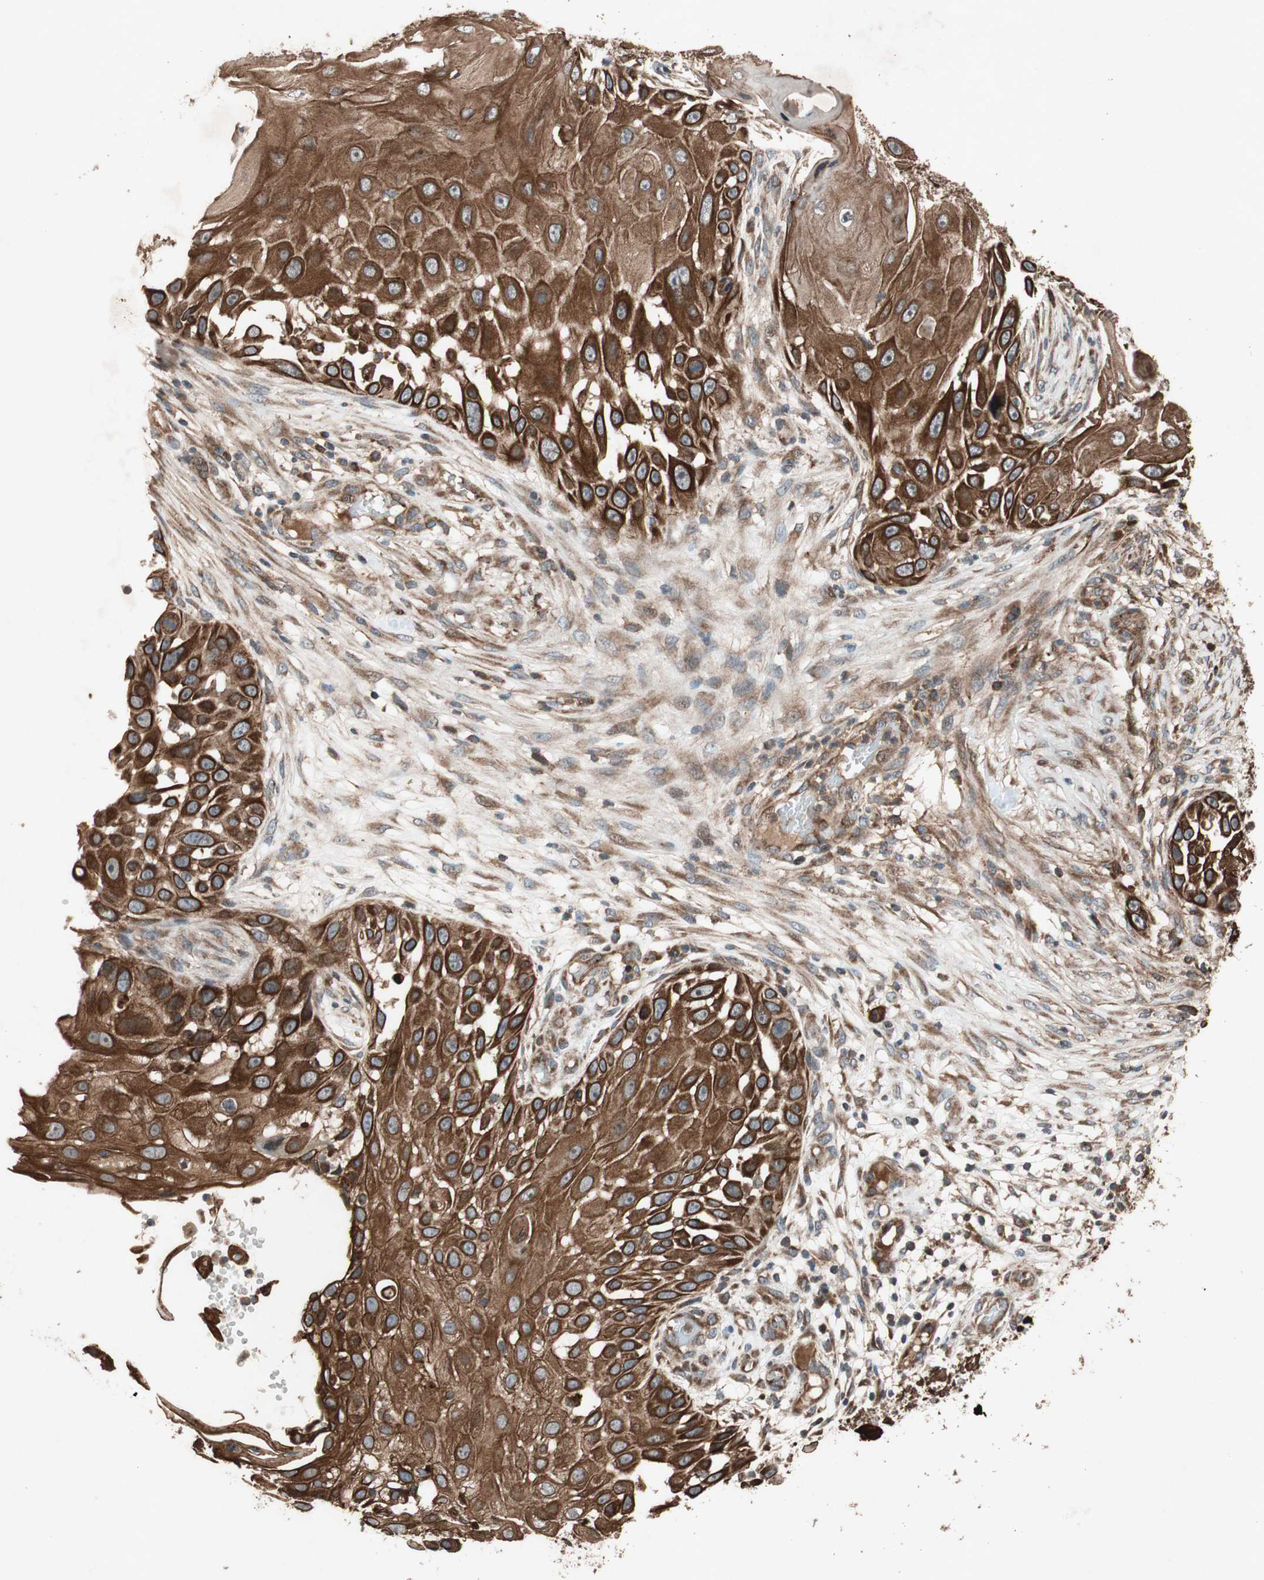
{"staining": {"intensity": "strong", "quantity": ">75%", "location": "cytoplasmic/membranous"}, "tissue": "skin cancer", "cell_type": "Tumor cells", "image_type": "cancer", "snomed": [{"axis": "morphology", "description": "Squamous cell carcinoma, NOS"}, {"axis": "topography", "description": "Skin"}], "caption": "DAB (3,3'-diaminobenzidine) immunohistochemical staining of skin cancer shows strong cytoplasmic/membranous protein expression in approximately >75% of tumor cells. (DAB IHC with brightfield microscopy, high magnification).", "gene": "RAB1A", "patient": {"sex": "female", "age": 44}}